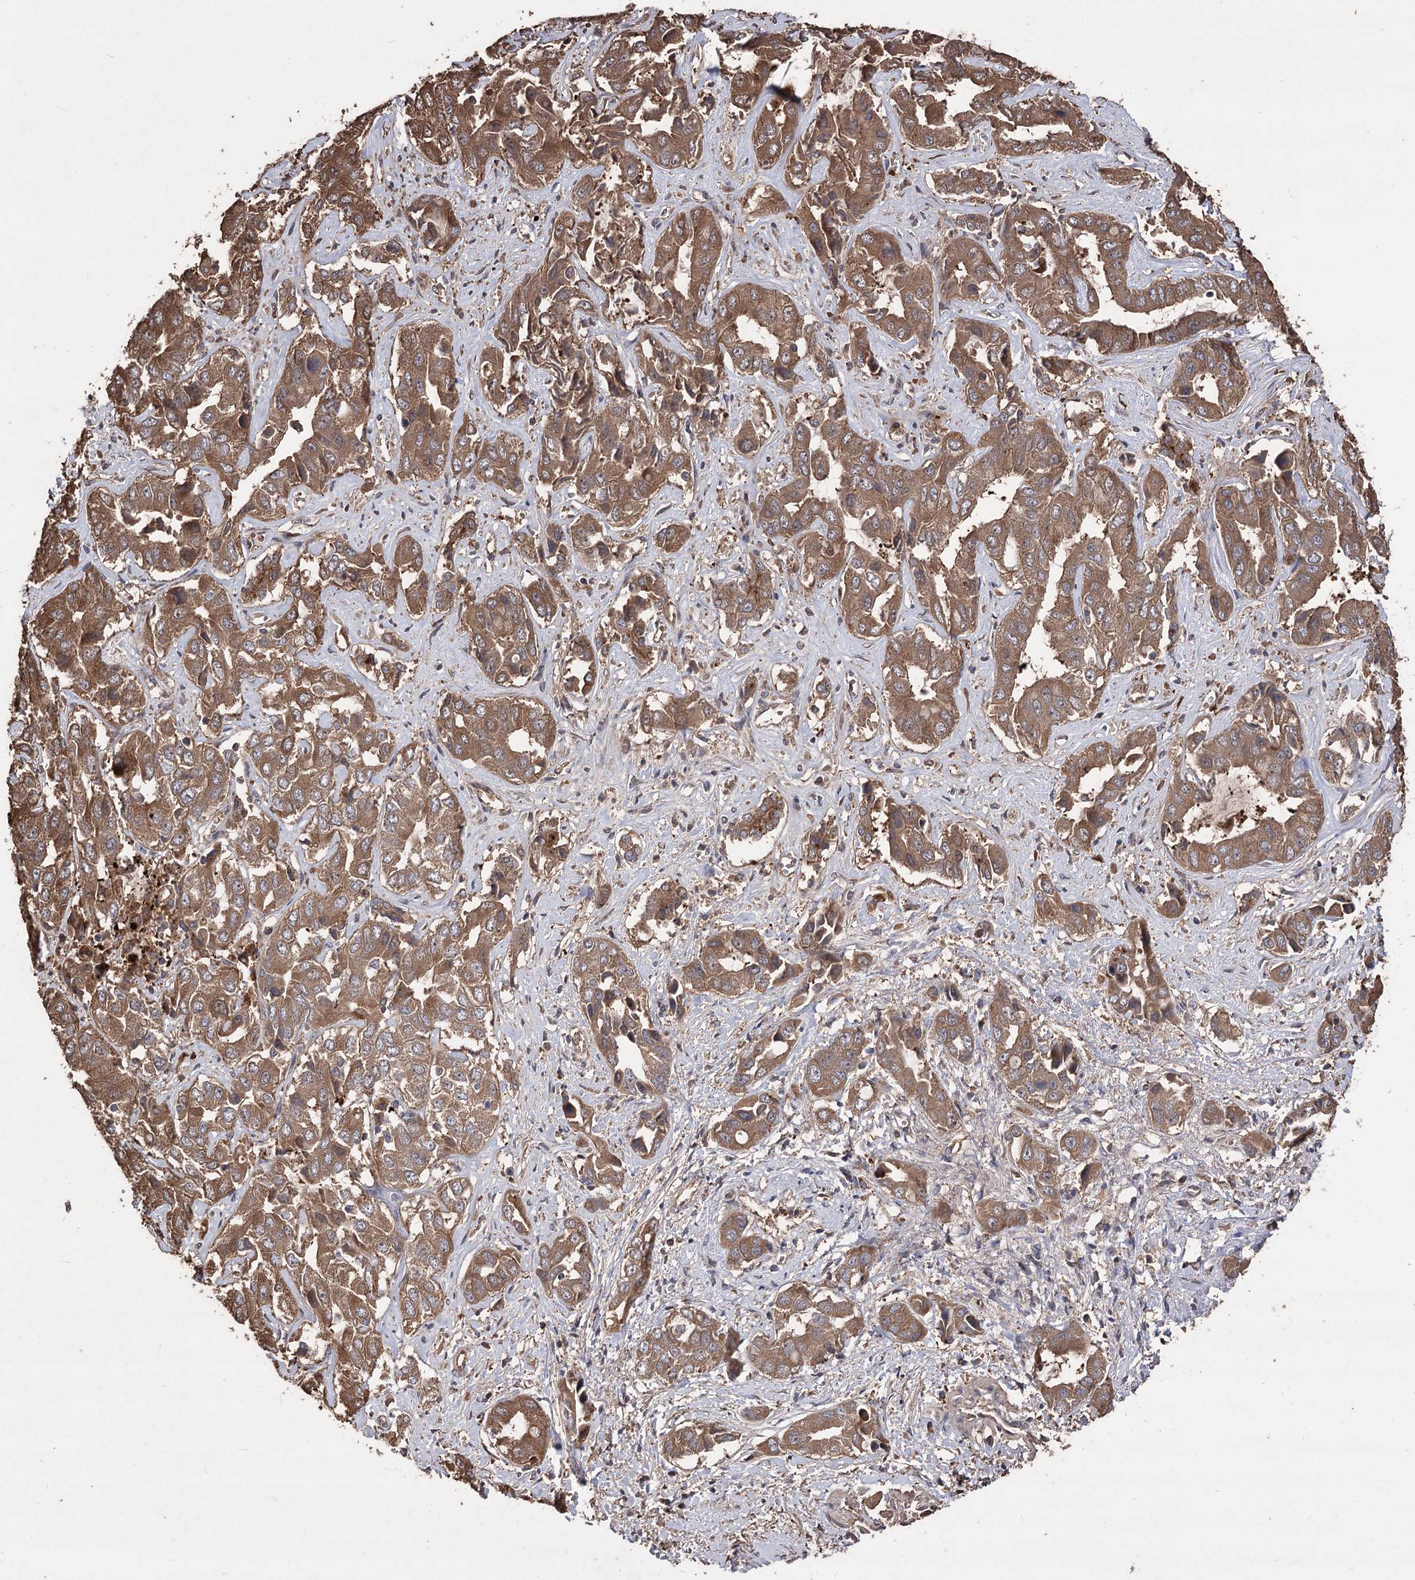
{"staining": {"intensity": "moderate", "quantity": ">75%", "location": "cytoplasmic/membranous"}, "tissue": "liver cancer", "cell_type": "Tumor cells", "image_type": "cancer", "snomed": [{"axis": "morphology", "description": "Cholangiocarcinoma"}, {"axis": "topography", "description": "Liver"}], "caption": "Liver cancer (cholangiocarcinoma) stained for a protein displays moderate cytoplasmic/membranous positivity in tumor cells.", "gene": "RASSF3", "patient": {"sex": "female", "age": 52}}